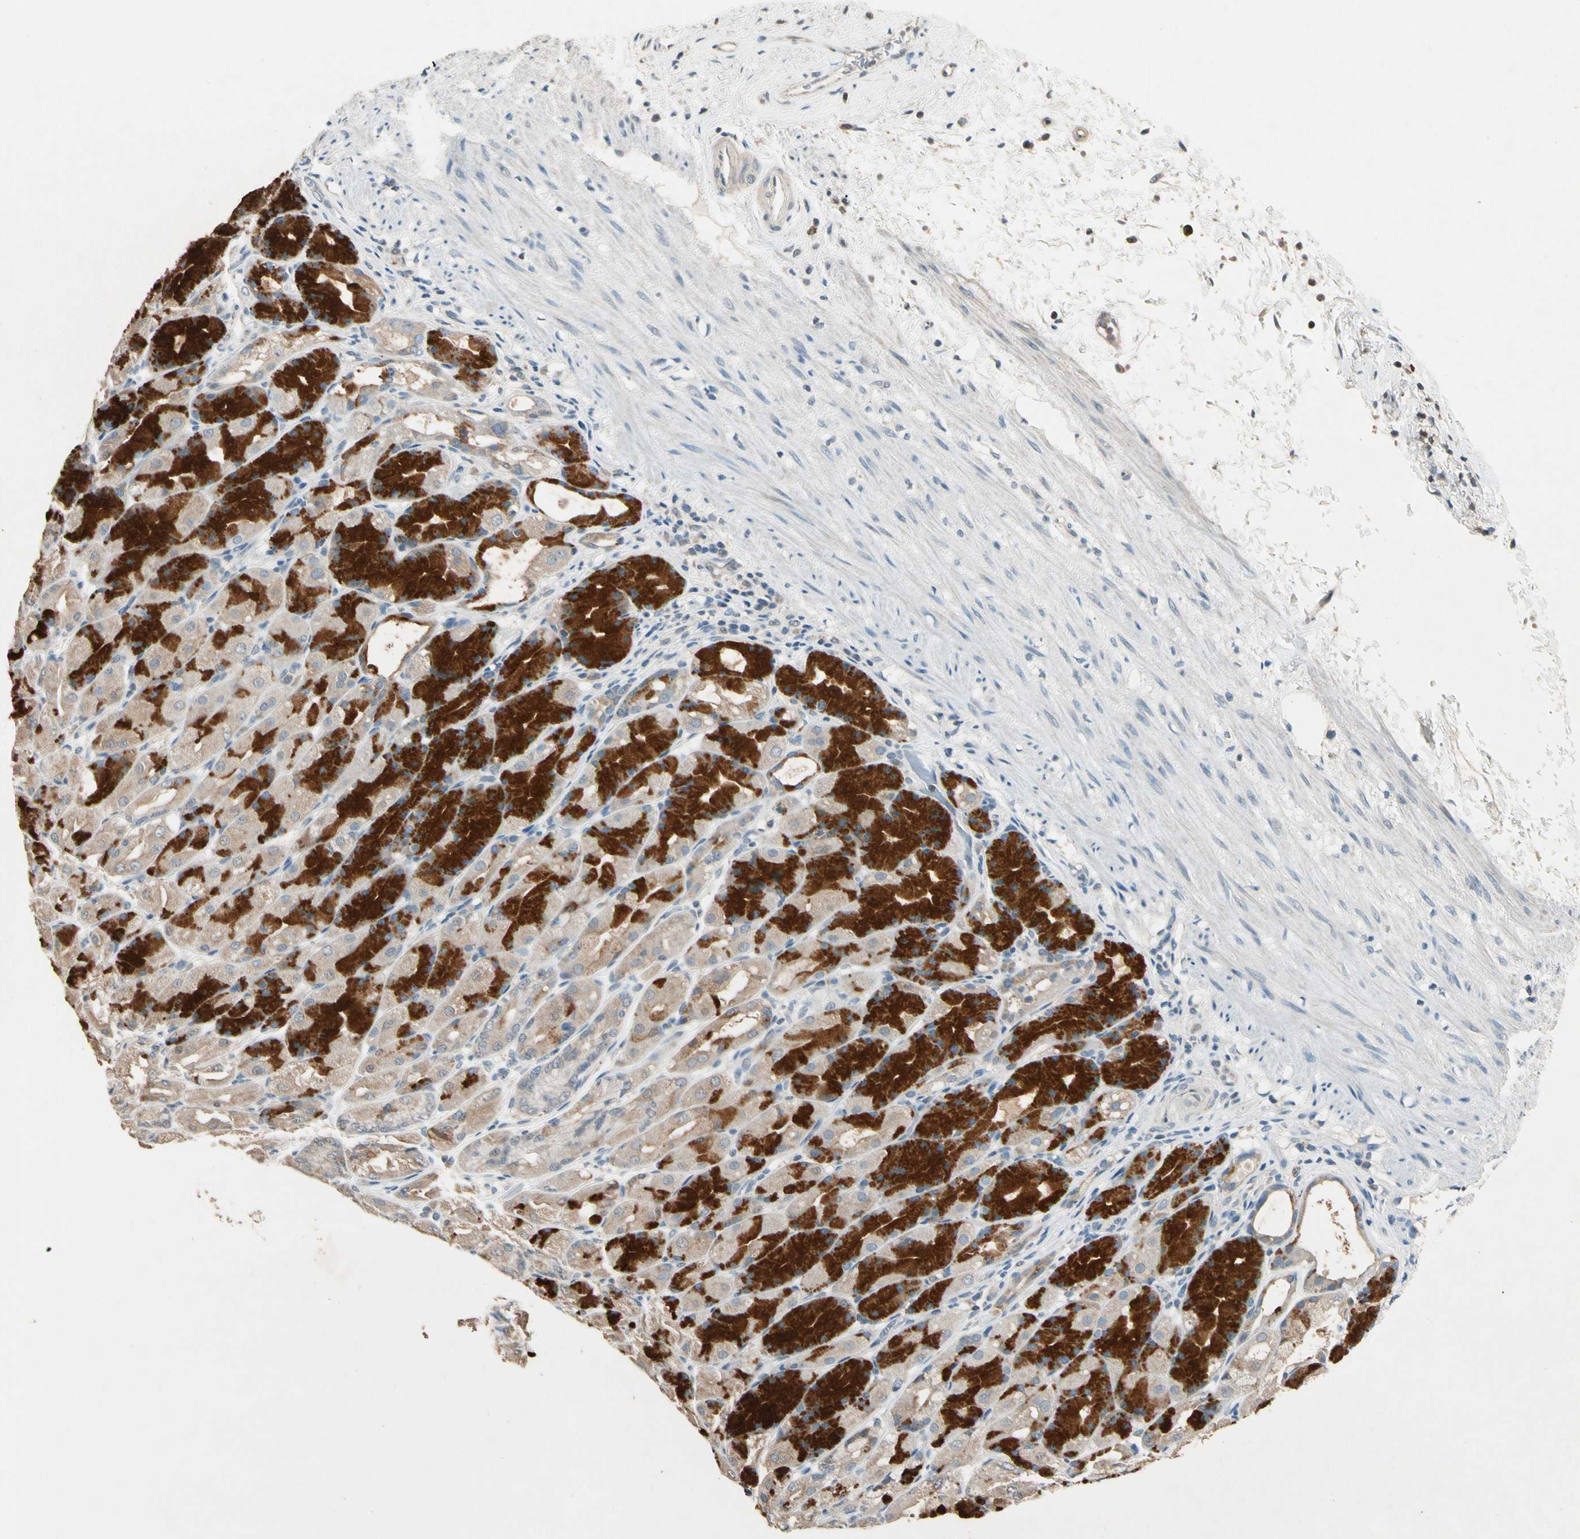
{"staining": {"intensity": "strong", "quantity": "25%-75%", "location": "cytoplasmic/membranous"}, "tissue": "stomach", "cell_type": "Glandular cells", "image_type": "normal", "snomed": [{"axis": "morphology", "description": "Normal tissue, NOS"}, {"axis": "topography", "description": "Stomach, upper"}], "caption": "Benign stomach demonstrates strong cytoplasmic/membranous staining in approximately 25%-75% of glandular cells, visualized by immunohistochemistry.", "gene": "MAP3K7", "patient": {"sex": "female", "age": 75}}